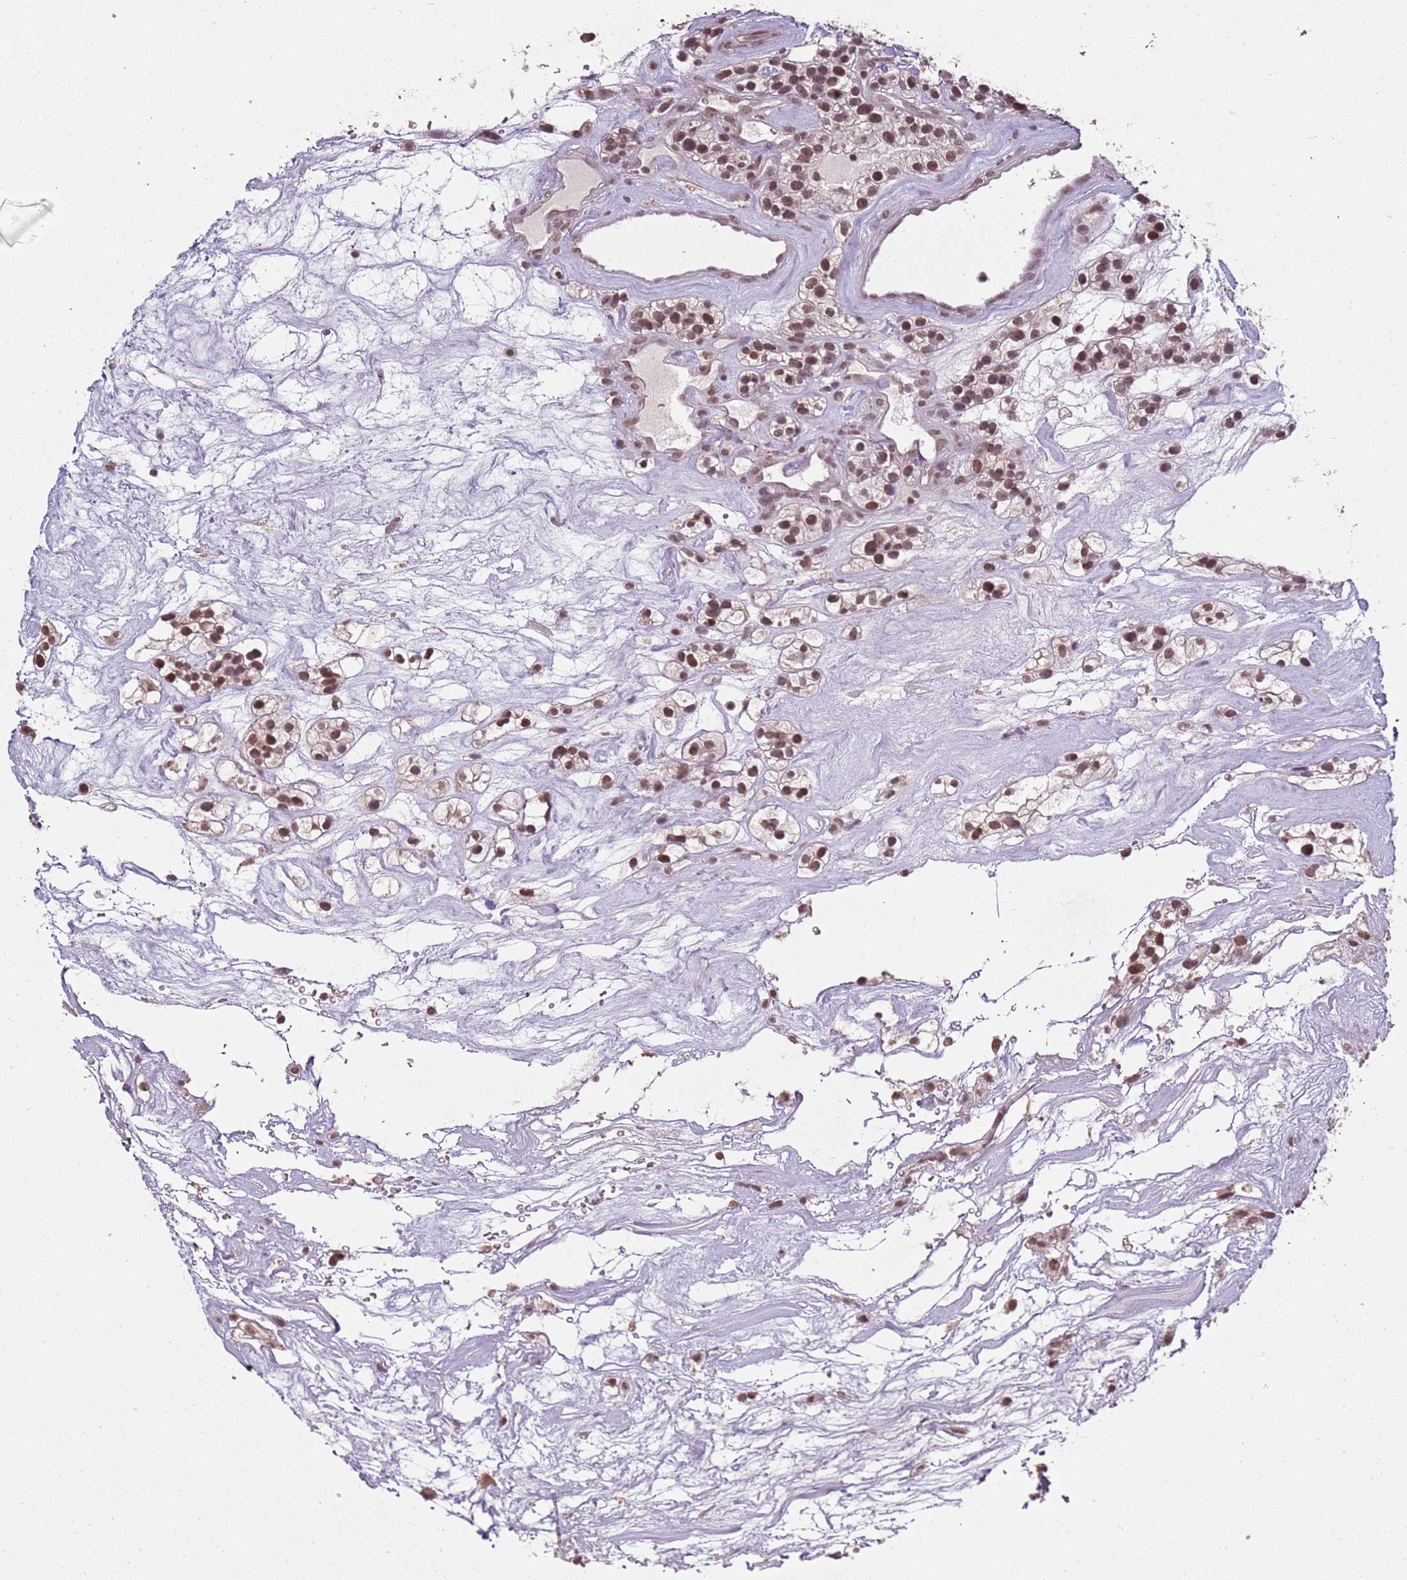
{"staining": {"intensity": "moderate", "quantity": ">75%", "location": "nuclear"}, "tissue": "renal cancer", "cell_type": "Tumor cells", "image_type": "cancer", "snomed": [{"axis": "morphology", "description": "Adenocarcinoma, NOS"}, {"axis": "topography", "description": "Kidney"}], "caption": "Immunohistochemistry (IHC) micrograph of human renal adenocarcinoma stained for a protein (brown), which exhibits medium levels of moderate nuclear expression in approximately >75% of tumor cells.", "gene": "ARL14EP", "patient": {"sex": "female", "age": 57}}